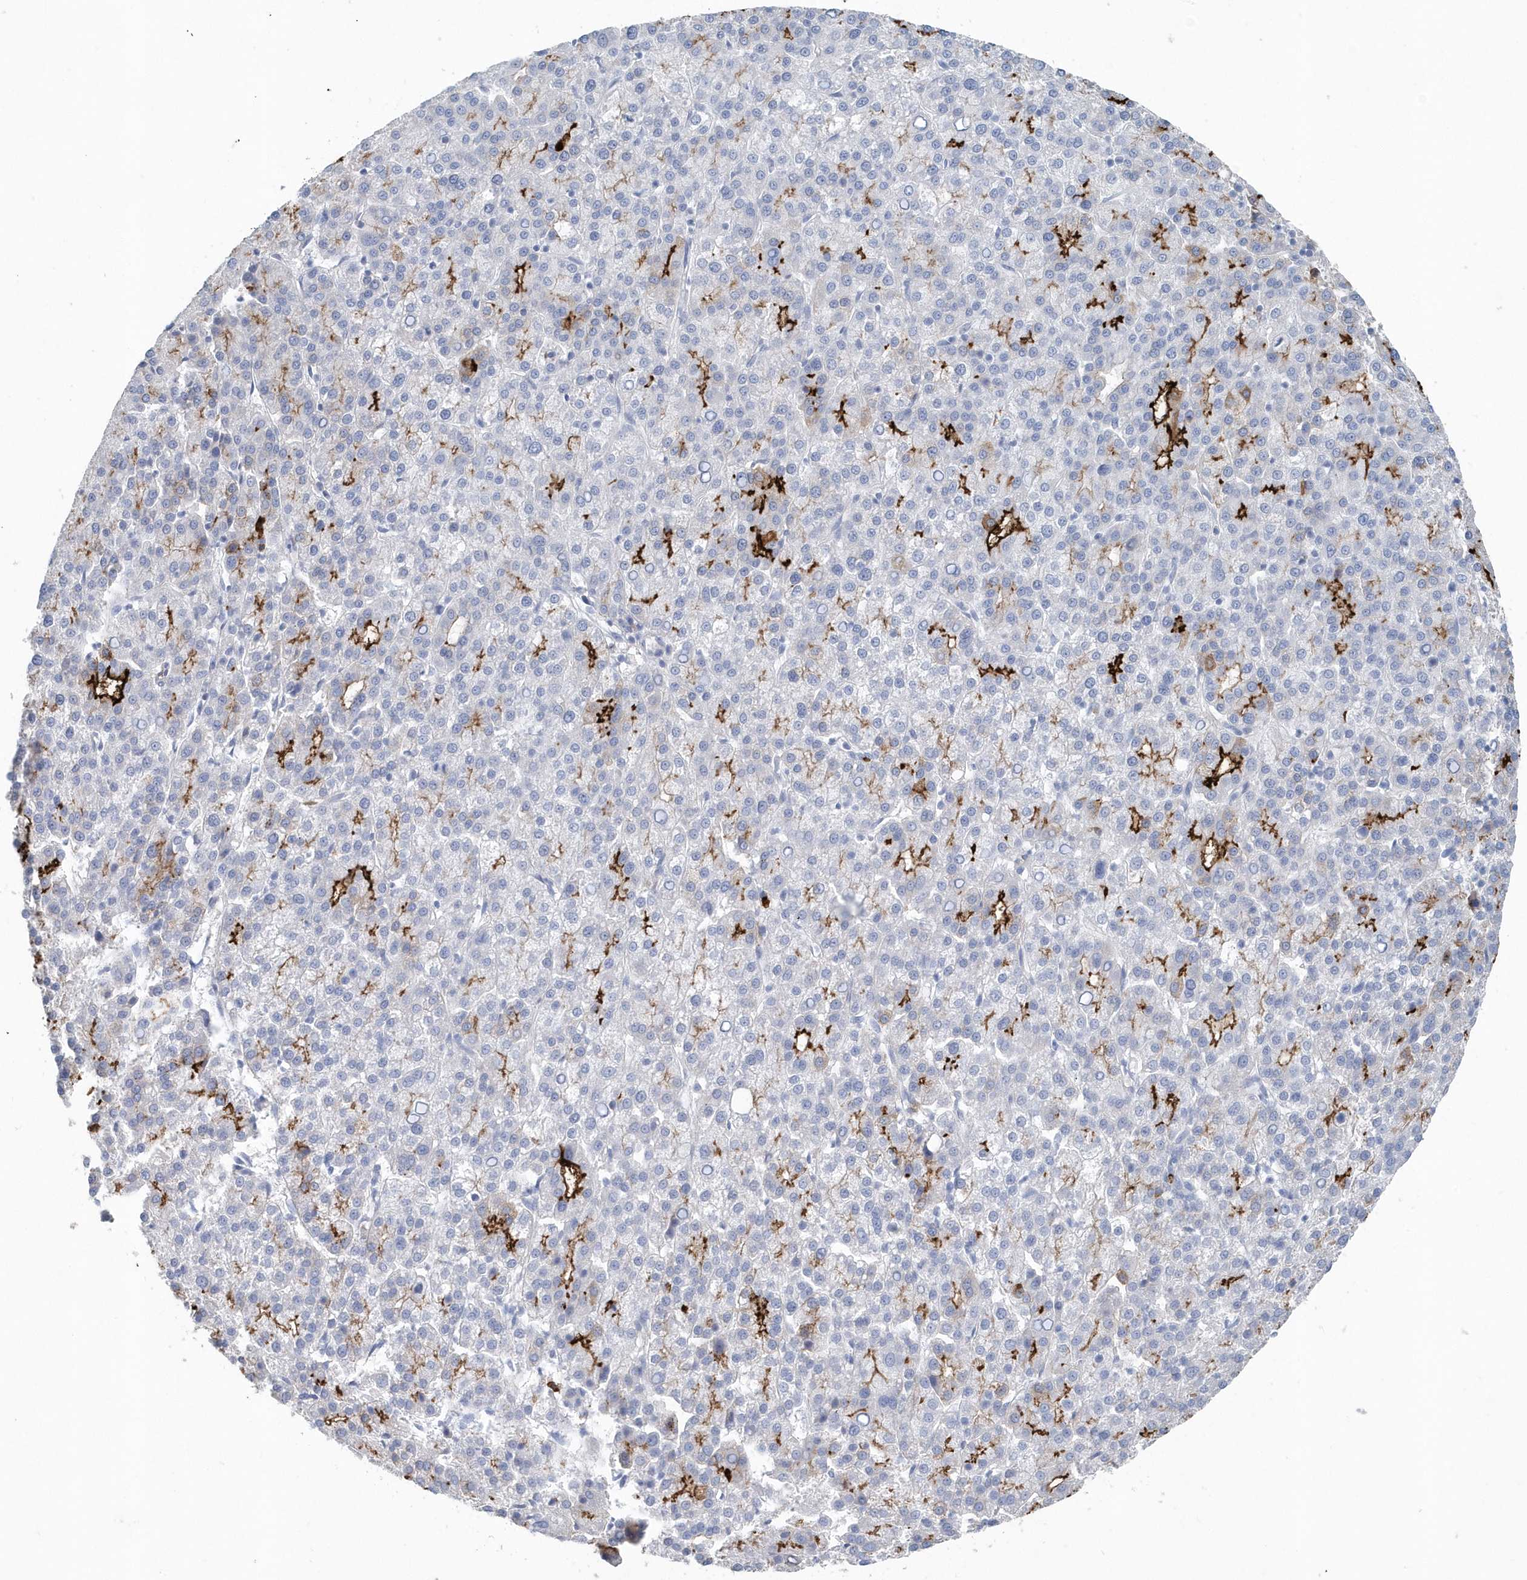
{"staining": {"intensity": "strong", "quantity": "<25%", "location": "cytoplasmic/membranous"}, "tissue": "liver cancer", "cell_type": "Tumor cells", "image_type": "cancer", "snomed": [{"axis": "morphology", "description": "Carcinoma, Hepatocellular, NOS"}, {"axis": "topography", "description": "Liver"}], "caption": "About <25% of tumor cells in human liver hepatocellular carcinoma show strong cytoplasmic/membranous protein staining as visualized by brown immunohistochemical staining.", "gene": "JCHAIN", "patient": {"sex": "female", "age": 58}}